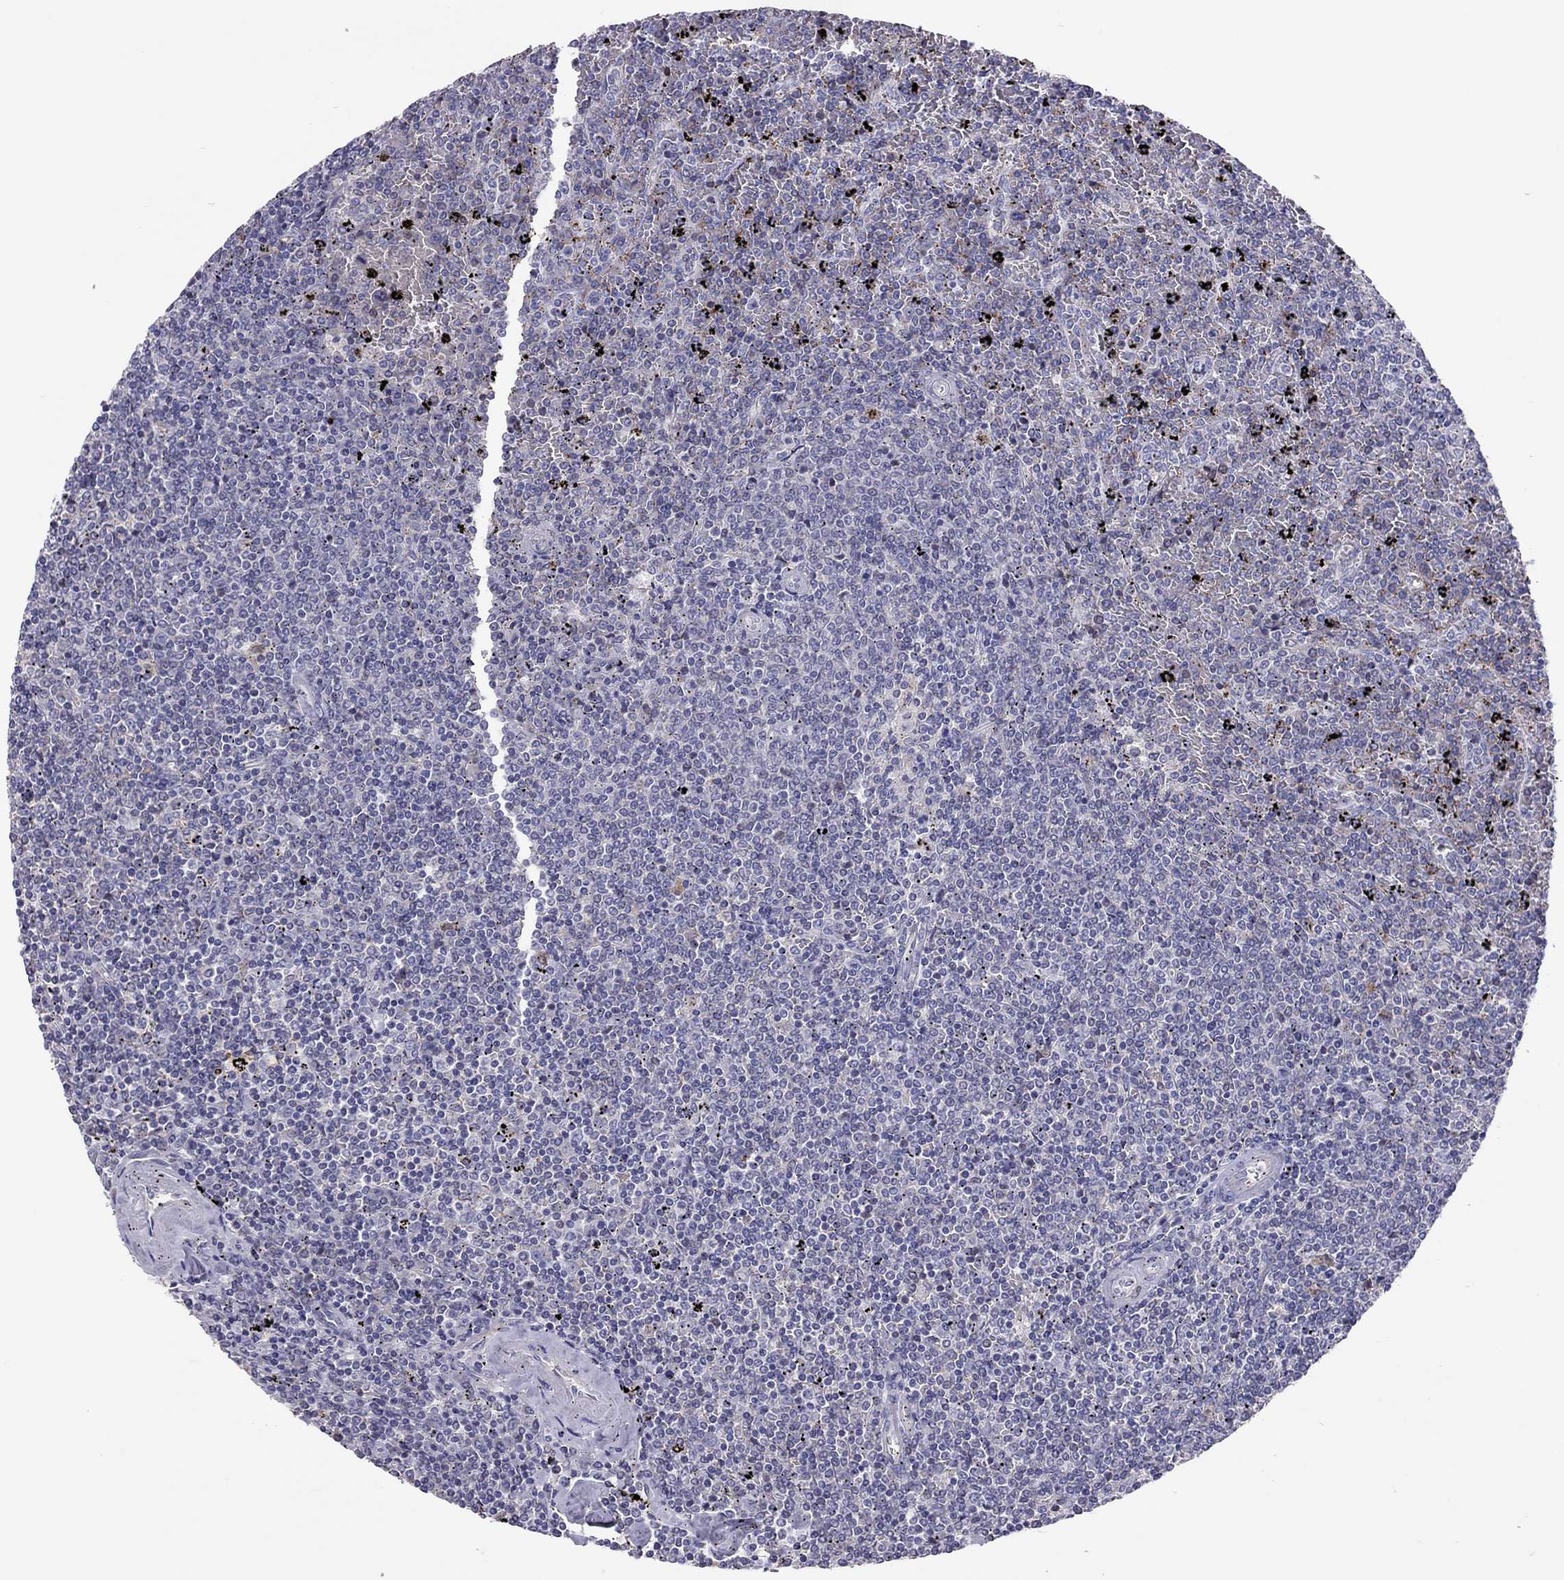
{"staining": {"intensity": "negative", "quantity": "none", "location": "none"}, "tissue": "lymphoma", "cell_type": "Tumor cells", "image_type": "cancer", "snomed": [{"axis": "morphology", "description": "Malignant lymphoma, non-Hodgkin's type, Low grade"}, {"axis": "topography", "description": "Spleen"}], "caption": "This image is of lymphoma stained with immunohistochemistry to label a protein in brown with the nuclei are counter-stained blue. There is no staining in tumor cells. (Stains: DAB (3,3'-diaminobenzidine) immunohistochemistry with hematoxylin counter stain, Microscopy: brightfield microscopy at high magnification).", "gene": "ADORA2A", "patient": {"sex": "female", "age": 77}}